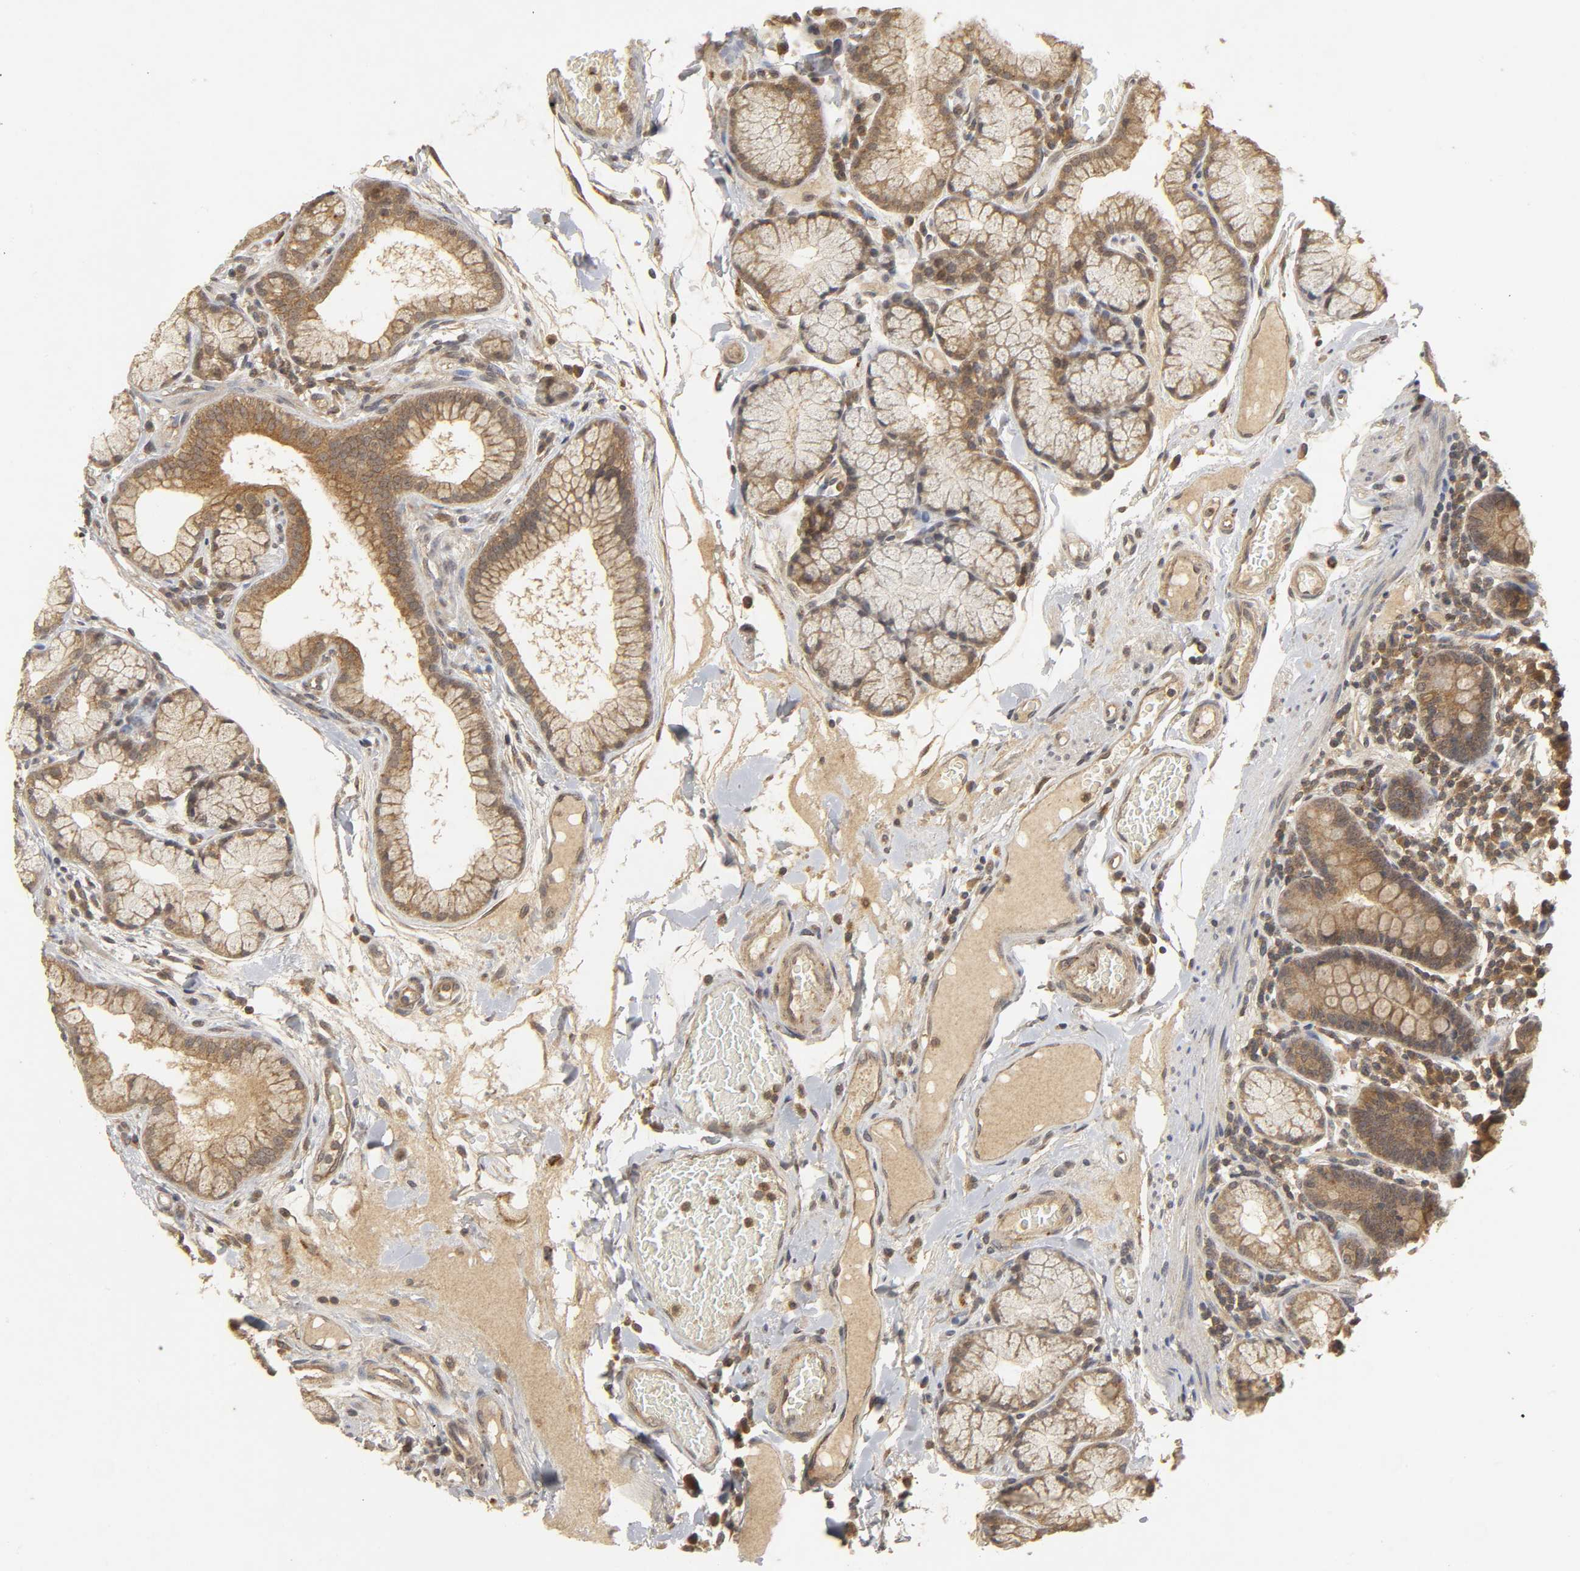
{"staining": {"intensity": "moderate", "quantity": ">75%", "location": "cytoplasmic/membranous"}, "tissue": "duodenum", "cell_type": "Glandular cells", "image_type": "normal", "snomed": [{"axis": "morphology", "description": "Normal tissue, NOS"}, {"axis": "topography", "description": "Duodenum"}], "caption": "Protein expression analysis of benign duodenum reveals moderate cytoplasmic/membranous staining in approximately >75% of glandular cells. Nuclei are stained in blue.", "gene": "TRAF6", "patient": {"sex": "male", "age": 50}}